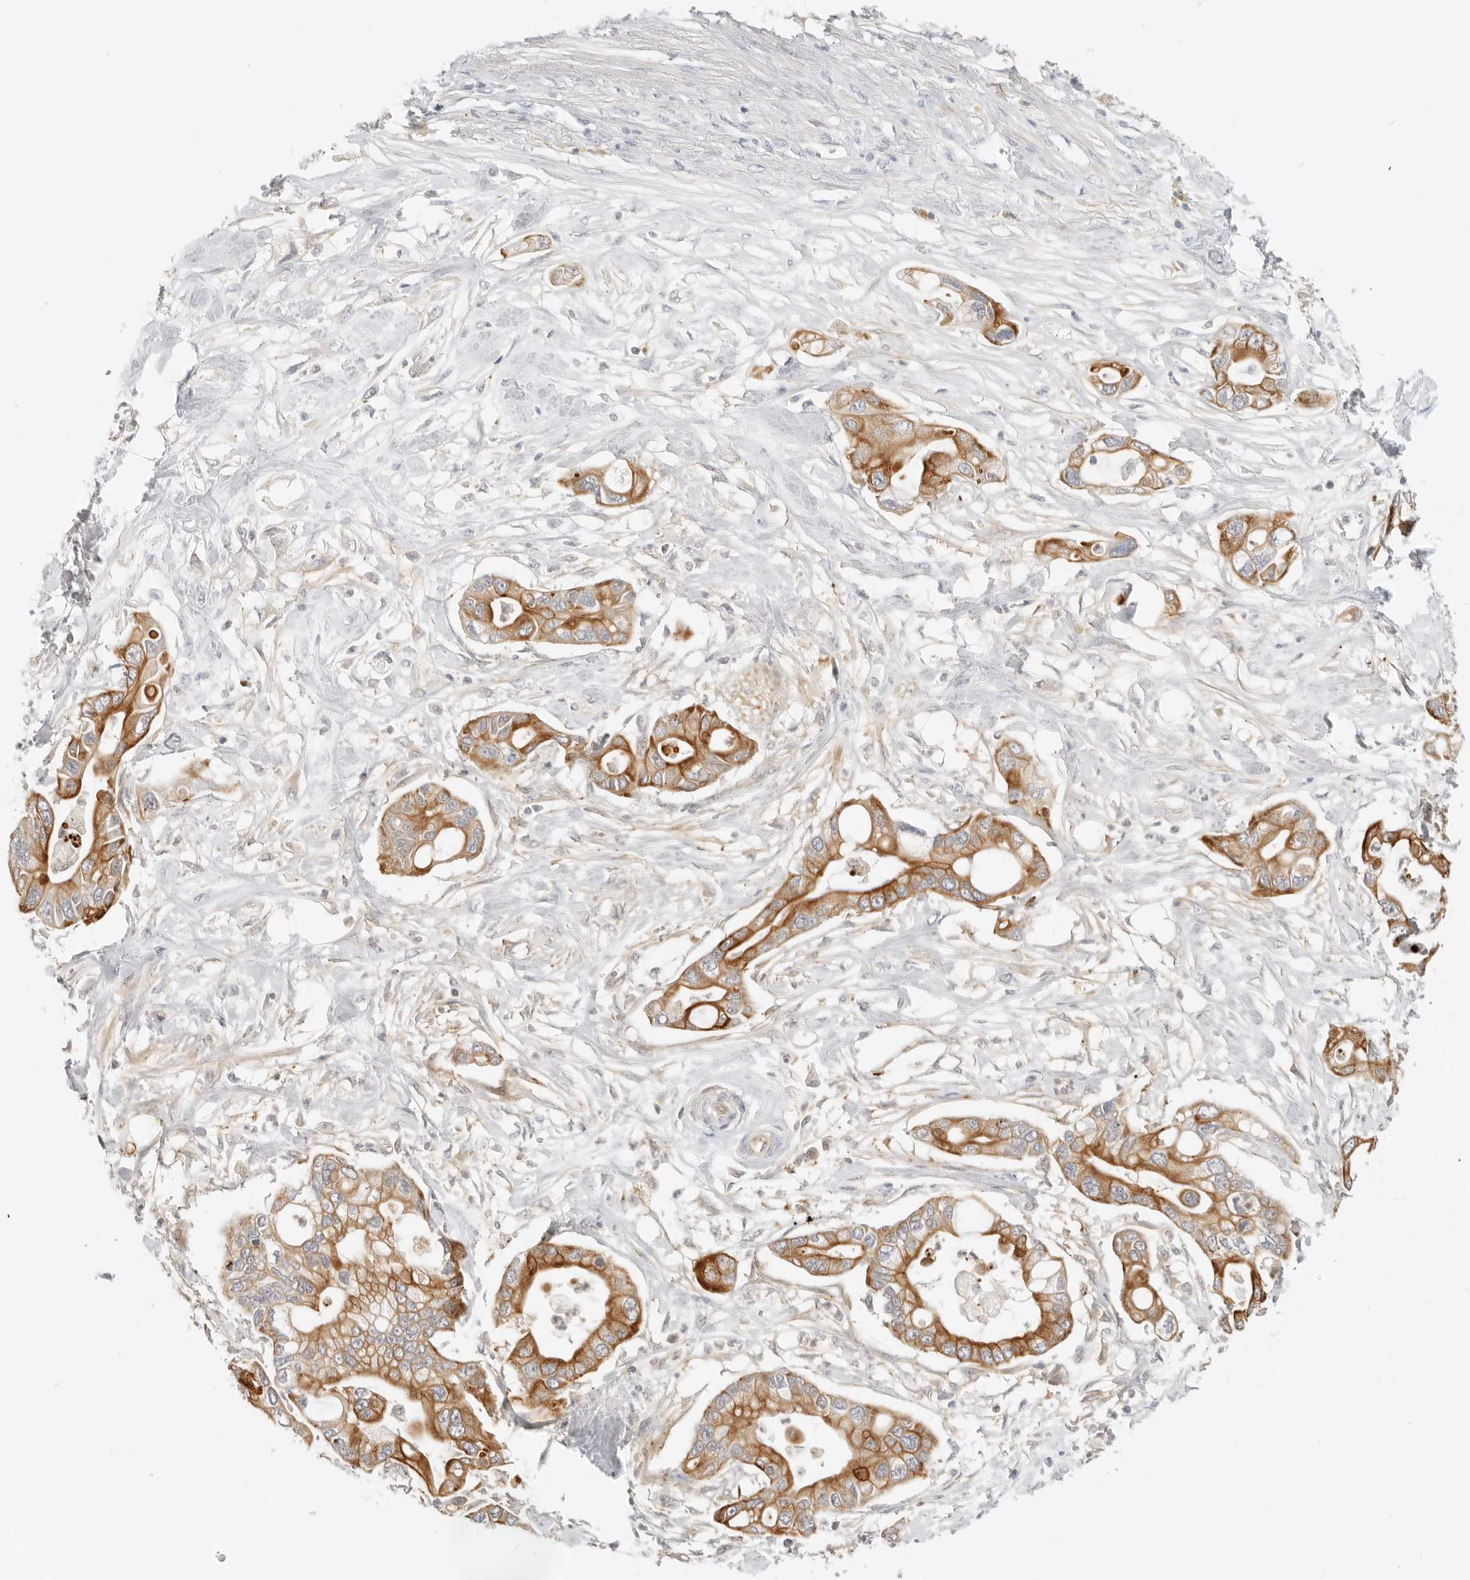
{"staining": {"intensity": "strong", "quantity": "25%-75%", "location": "cytoplasmic/membranous"}, "tissue": "pancreatic cancer", "cell_type": "Tumor cells", "image_type": "cancer", "snomed": [{"axis": "morphology", "description": "Adenocarcinoma, NOS"}, {"axis": "topography", "description": "Pancreas"}], "caption": "DAB immunohistochemical staining of pancreatic cancer (adenocarcinoma) exhibits strong cytoplasmic/membranous protein staining in about 25%-75% of tumor cells.", "gene": "OSCP1", "patient": {"sex": "male", "age": 68}}